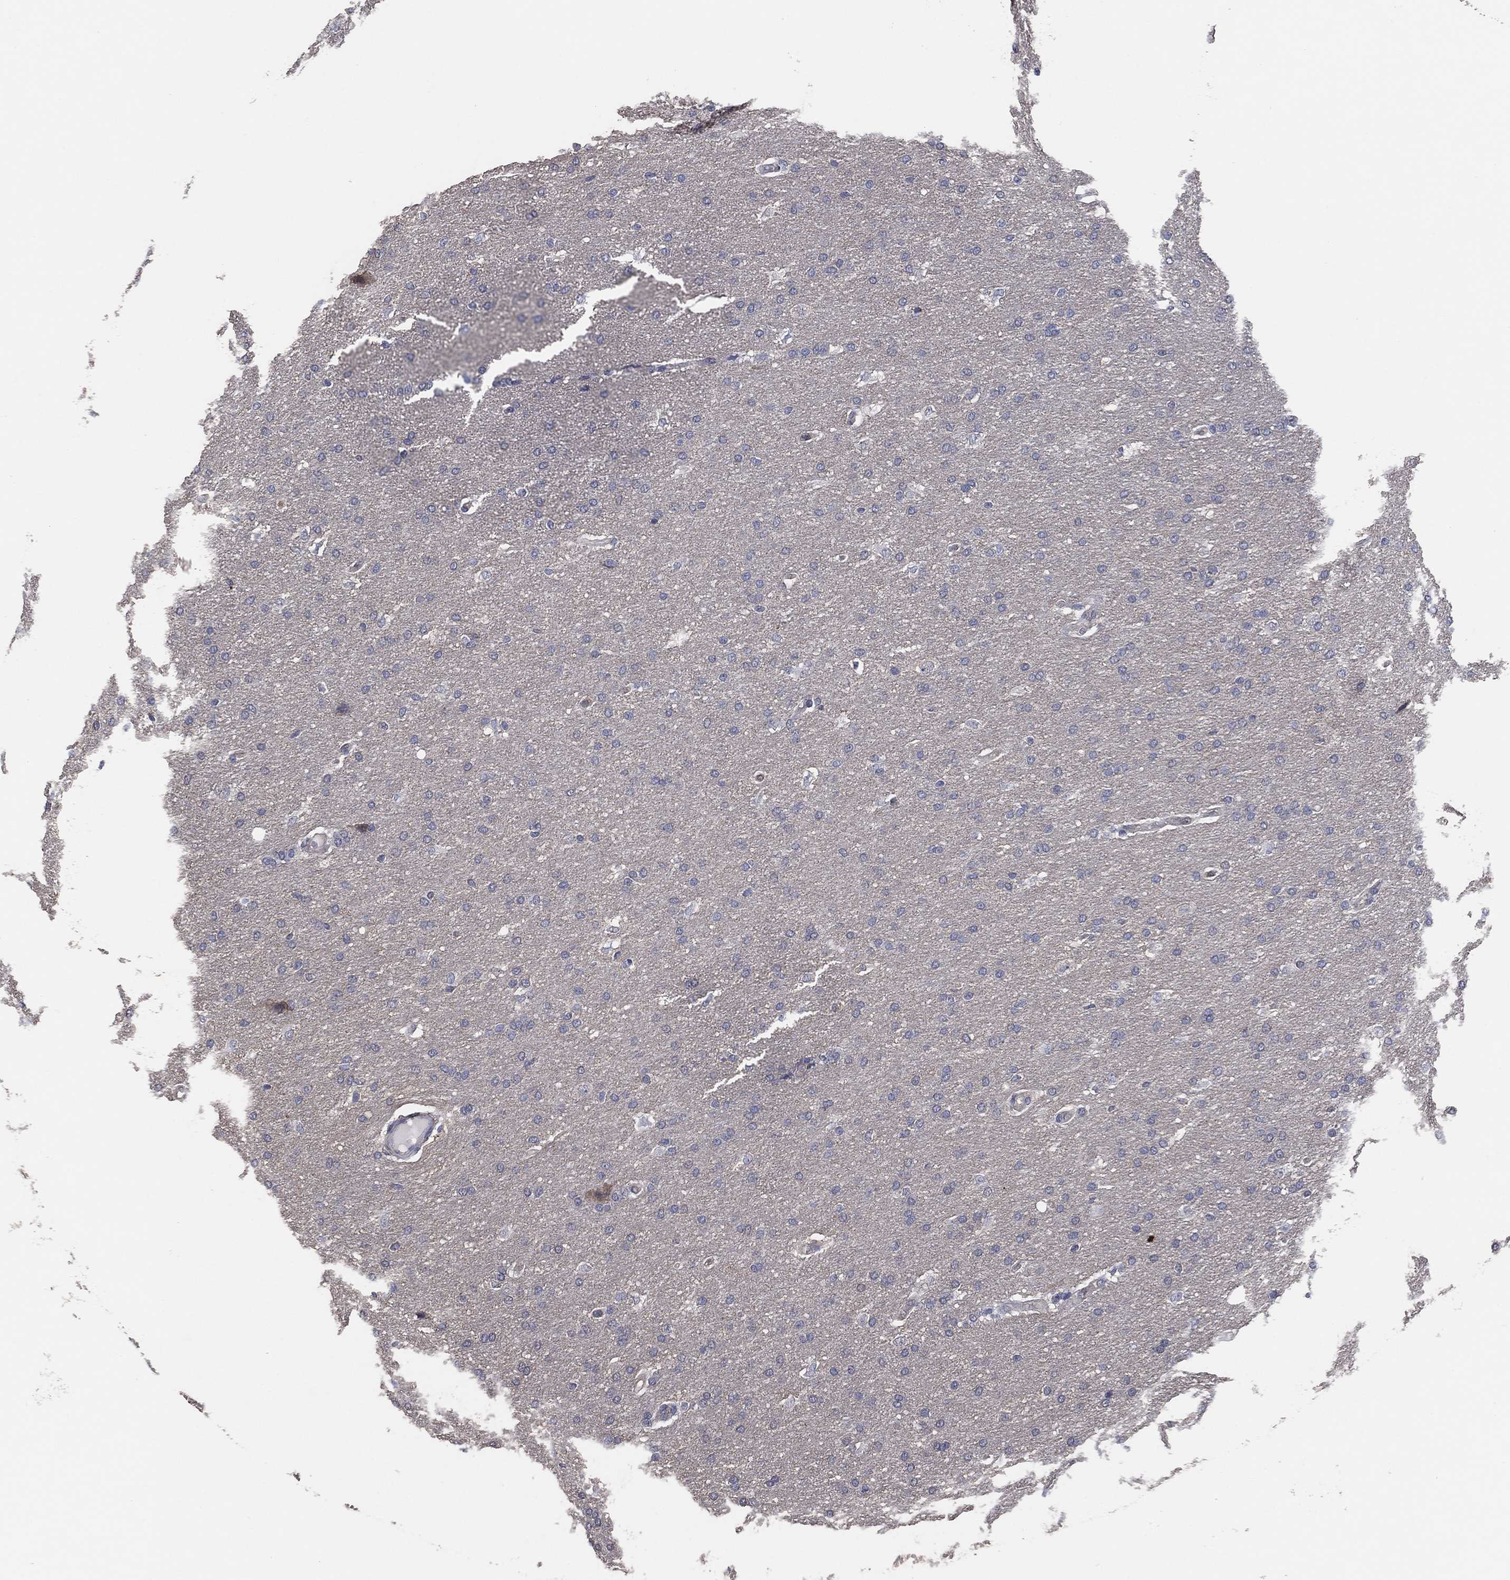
{"staining": {"intensity": "negative", "quantity": "none", "location": "none"}, "tissue": "glioma", "cell_type": "Tumor cells", "image_type": "cancer", "snomed": [{"axis": "morphology", "description": "Glioma, malignant, Low grade"}, {"axis": "topography", "description": "Brain"}], "caption": "IHC of human glioma exhibits no staining in tumor cells.", "gene": "KLK5", "patient": {"sex": "female", "age": 37}}